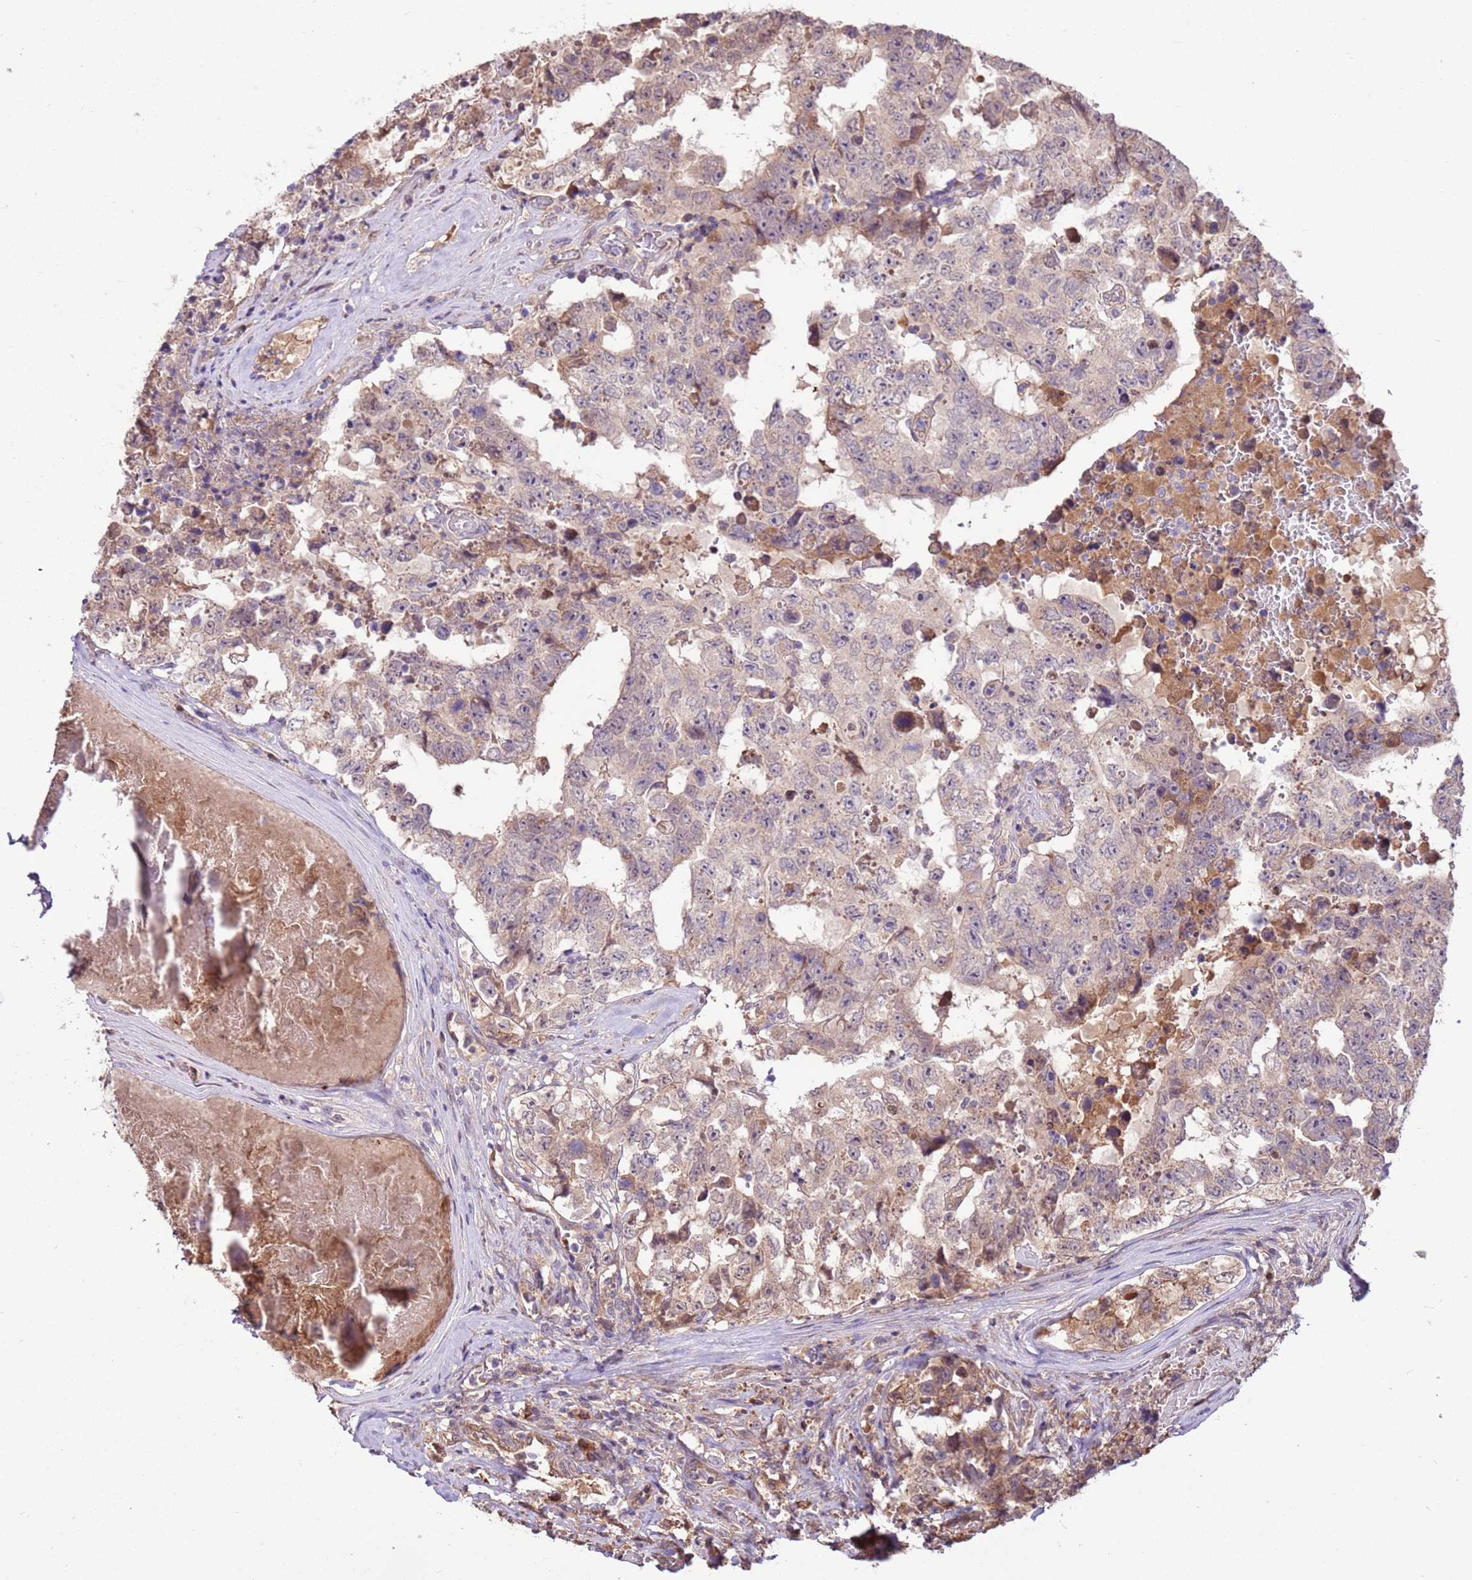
{"staining": {"intensity": "weak", "quantity": "25%-75%", "location": "cytoplasmic/membranous"}, "tissue": "testis cancer", "cell_type": "Tumor cells", "image_type": "cancer", "snomed": [{"axis": "morphology", "description": "Normal tissue, NOS"}, {"axis": "morphology", "description": "Carcinoma, Embryonal, NOS"}, {"axis": "topography", "description": "Testis"}, {"axis": "topography", "description": "Epididymis"}], "caption": "An immunohistochemistry (IHC) photomicrograph of neoplastic tissue is shown. Protein staining in brown highlights weak cytoplasmic/membranous positivity in testis cancer within tumor cells.", "gene": "BBS5", "patient": {"sex": "male", "age": 25}}